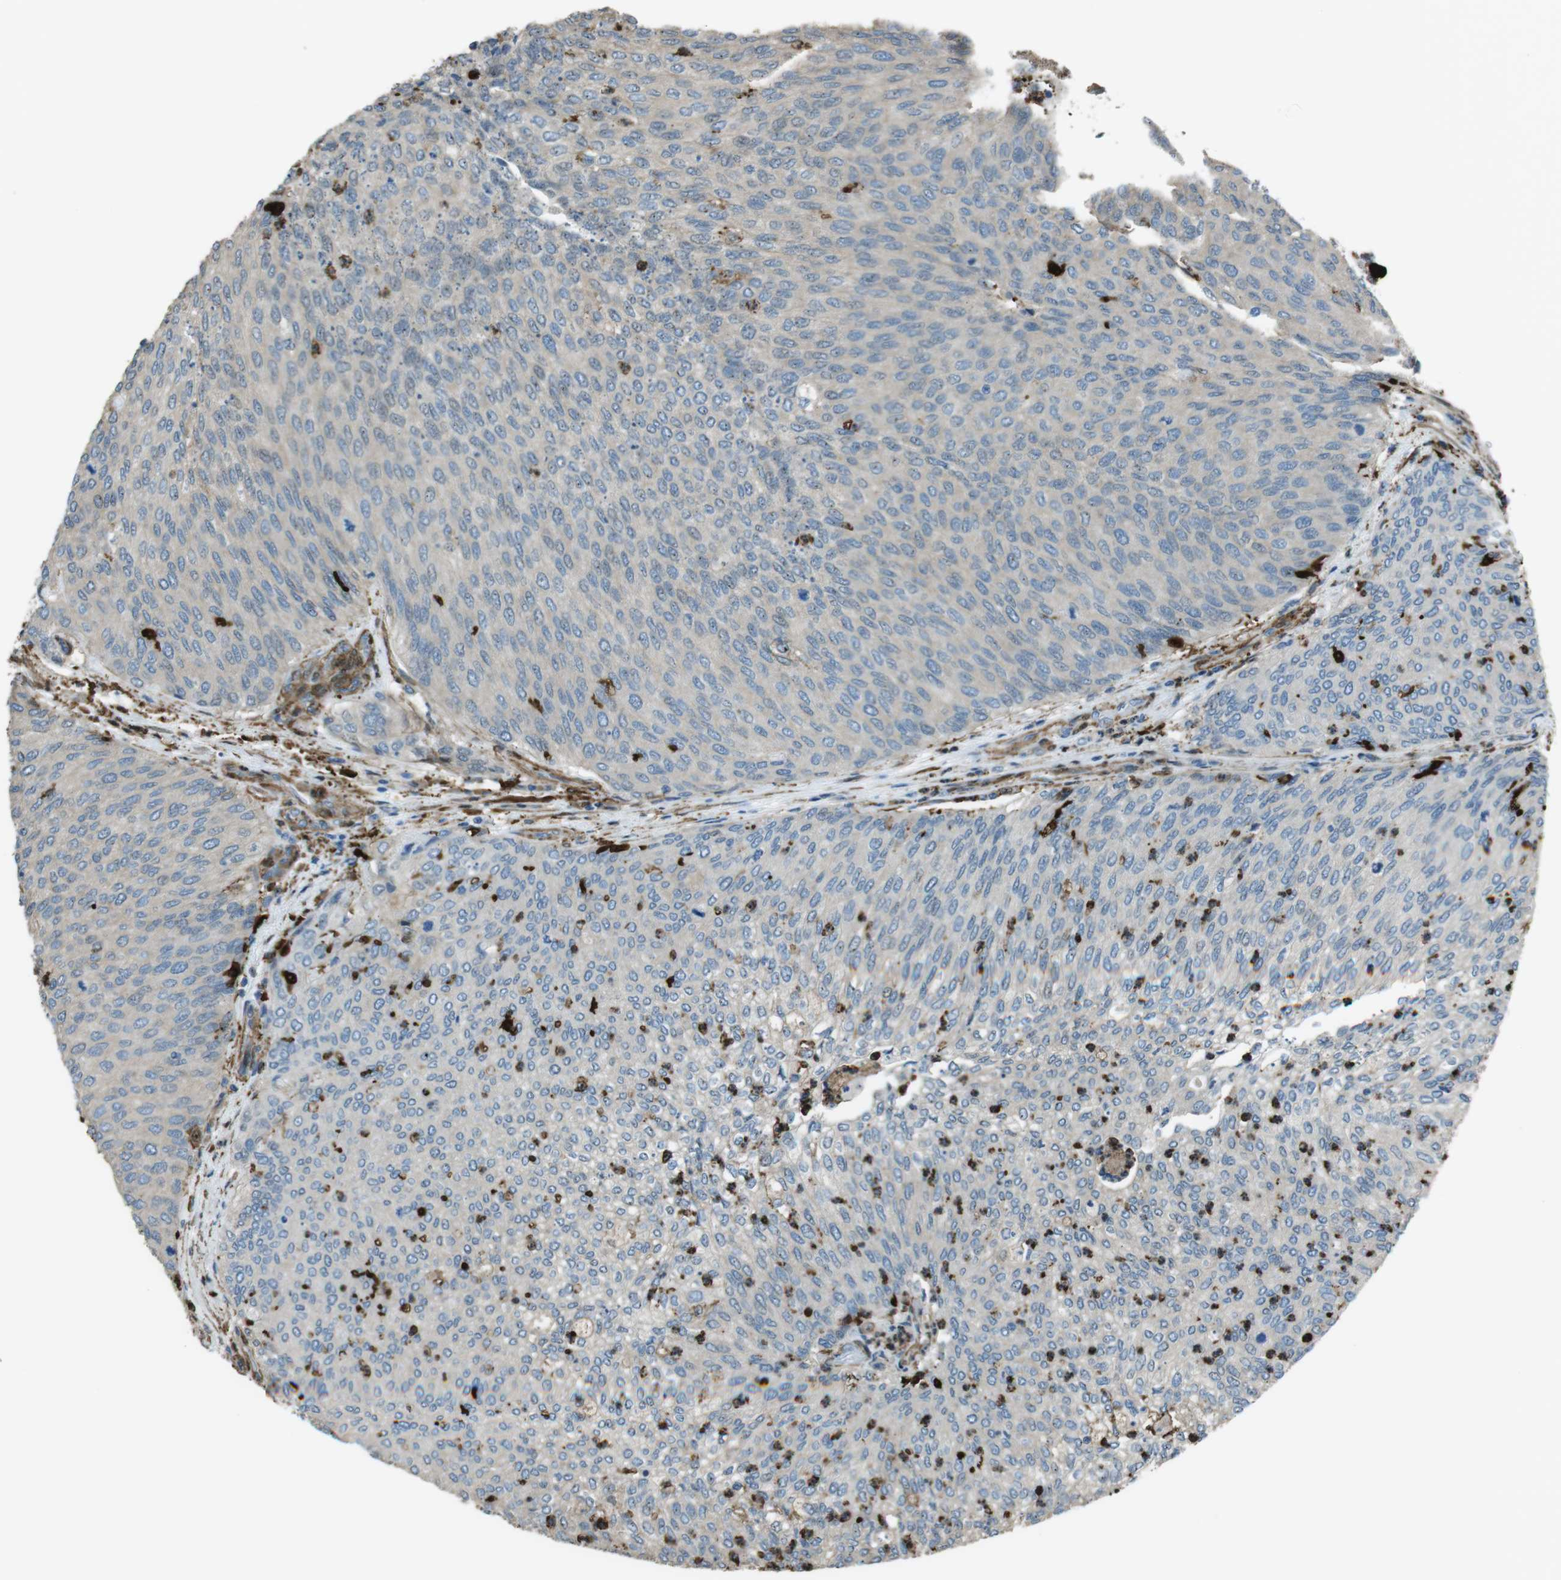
{"staining": {"intensity": "weak", "quantity": "<25%", "location": "cytoplasmic/membranous"}, "tissue": "urothelial cancer", "cell_type": "Tumor cells", "image_type": "cancer", "snomed": [{"axis": "morphology", "description": "Urothelial carcinoma, Low grade"}, {"axis": "topography", "description": "Urinary bladder"}], "caption": "Histopathology image shows no protein positivity in tumor cells of urothelial cancer tissue. (Immunohistochemistry, brightfield microscopy, high magnification).", "gene": "SFT2D1", "patient": {"sex": "female", "age": 79}}